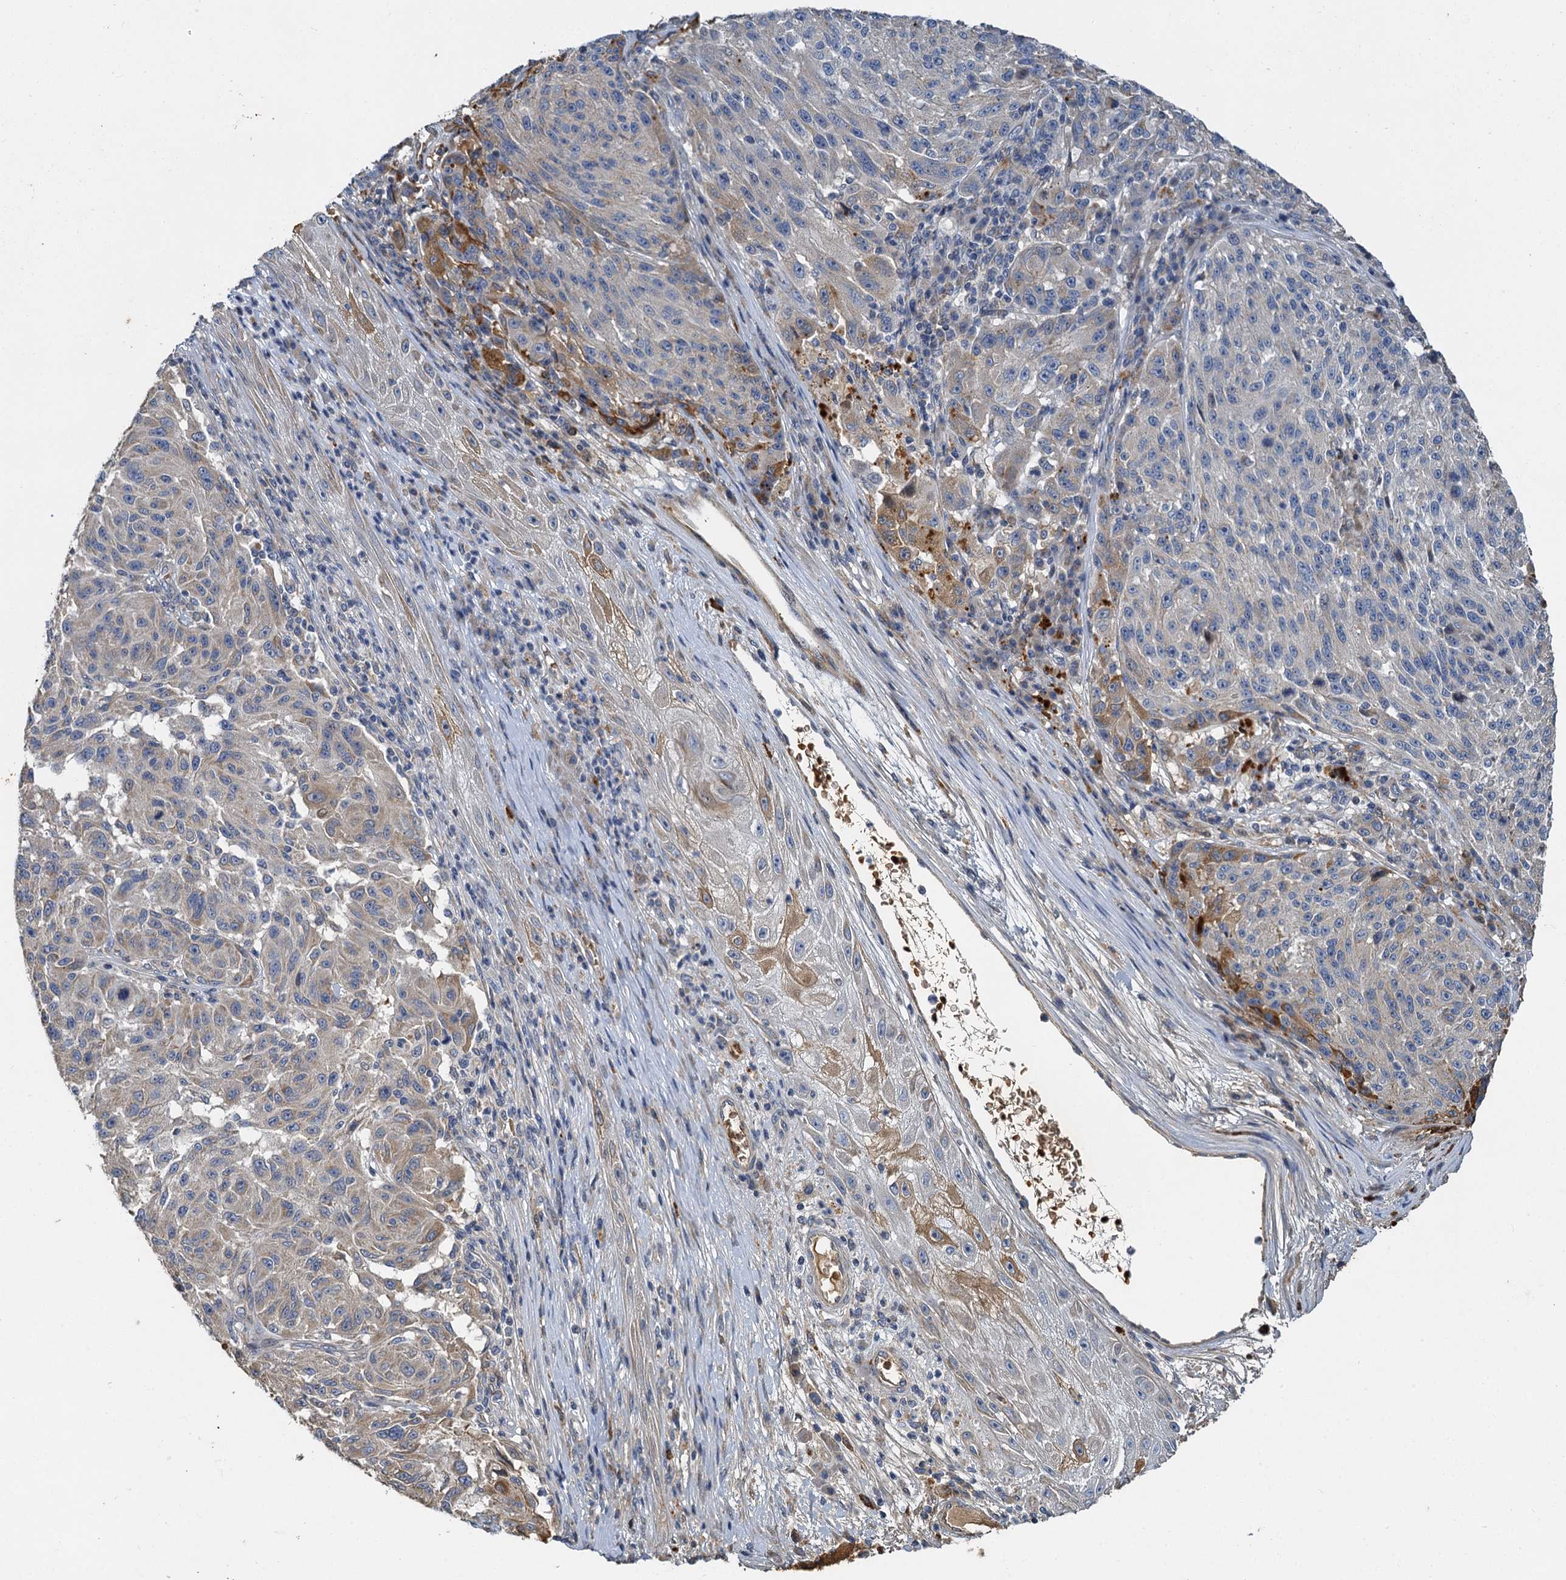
{"staining": {"intensity": "moderate", "quantity": "<25%", "location": "cytoplasmic/membranous"}, "tissue": "melanoma", "cell_type": "Tumor cells", "image_type": "cancer", "snomed": [{"axis": "morphology", "description": "Malignant melanoma, NOS"}, {"axis": "topography", "description": "Skin"}], "caption": "Protein expression analysis of human melanoma reveals moderate cytoplasmic/membranous expression in approximately <25% of tumor cells. The protein is shown in brown color, while the nuclei are stained blue.", "gene": "BCS1L", "patient": {"sex": "male", "age": 53}}